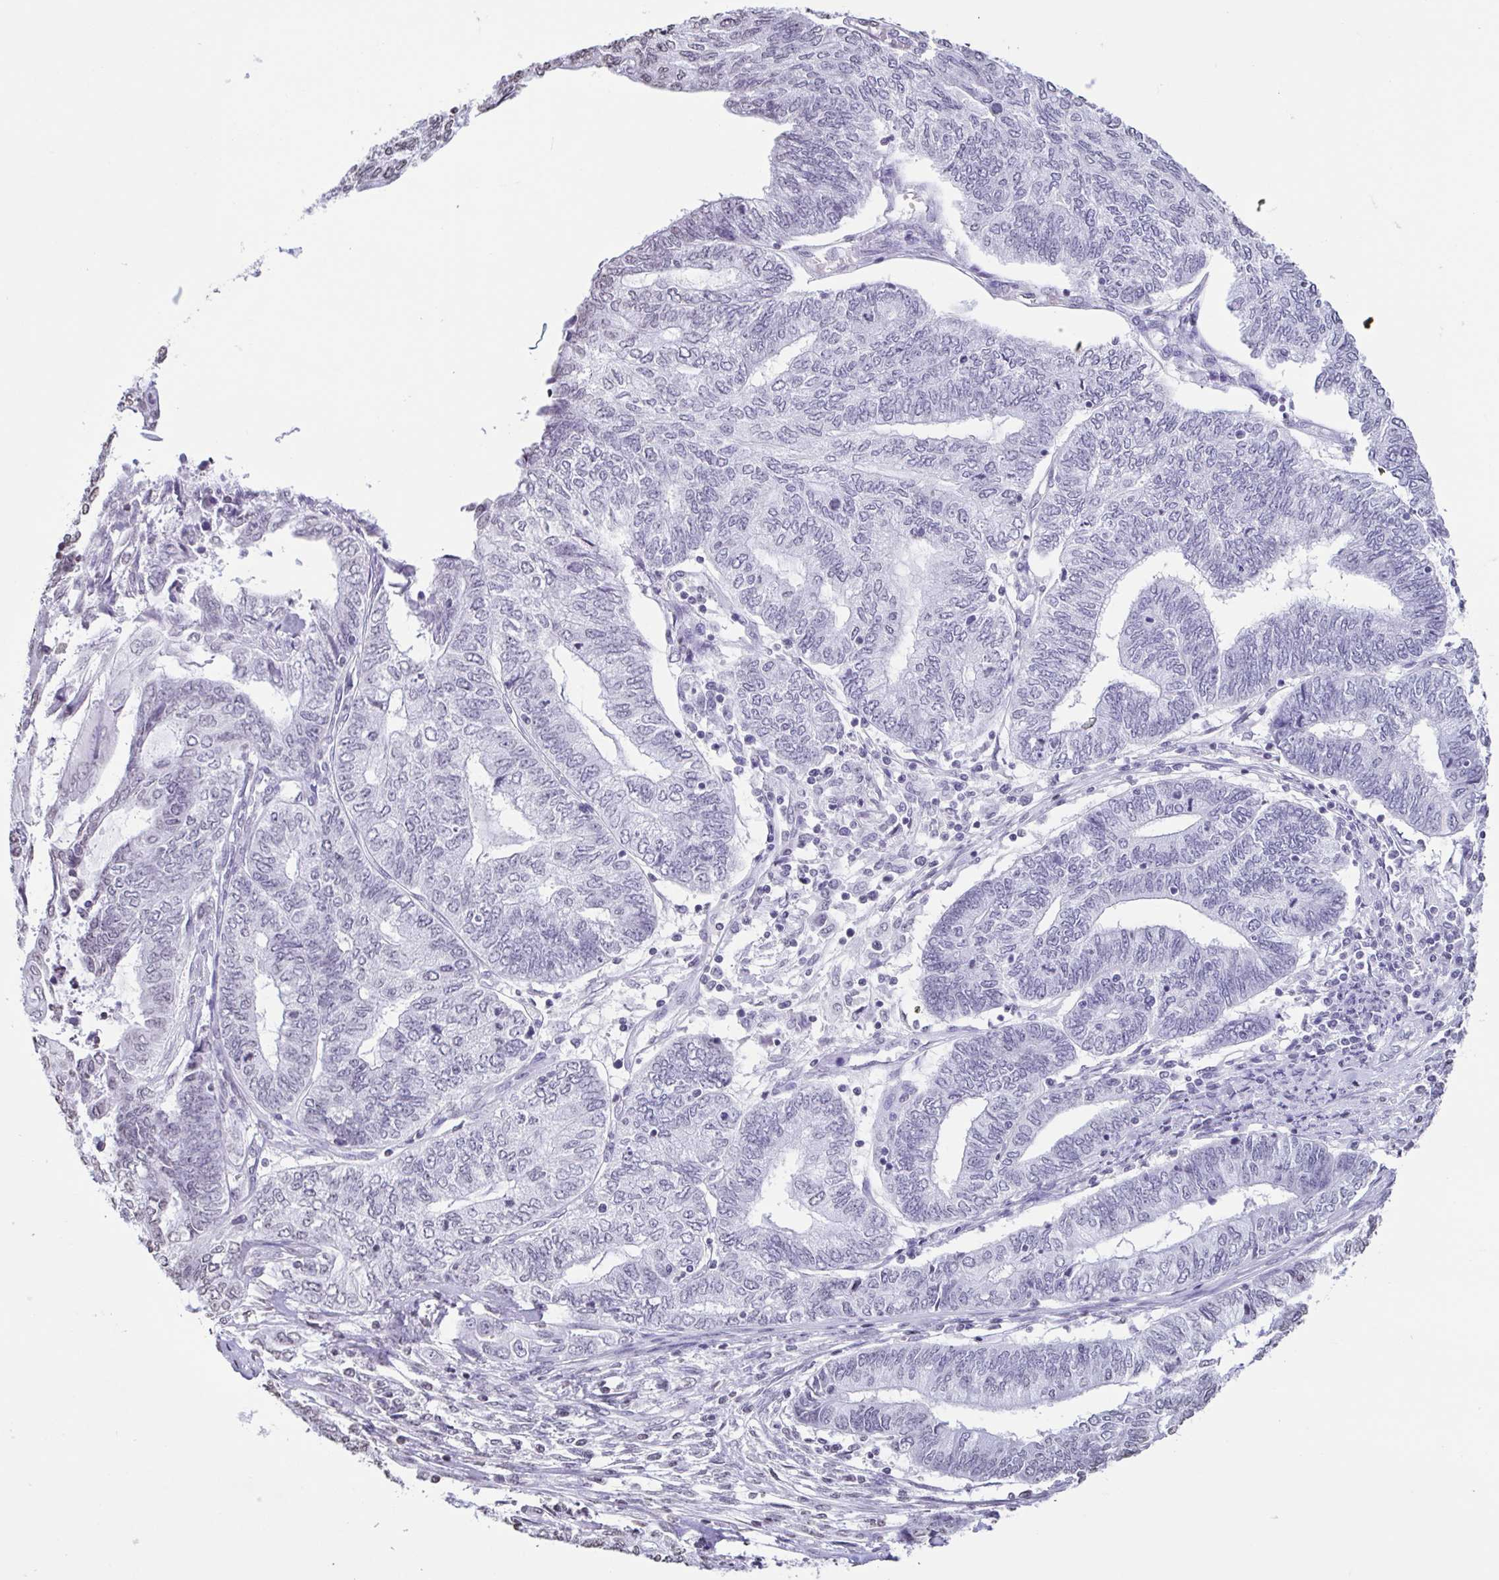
{"staining": {"intensity": "negative", "quantity": "none", "location": "none"}, "tissue": "endometrial cancer", "cell_type": "Tumor cells", "image_type": "cancer", "snomed": [{"axis": "morphology", "description": "Adenocarcinoma, NOS"}, {"axis": "topography", "description": "Uterus"}, {"axis": "topography", "description": "Endometrium"}], "caption": "Human adenocarcinoma (endometrial) stained for a protein using immunohistochemistry displays no staining in tumor cells.", "gene": "VCY1B", "patient": {"sex": "female", "age": 70}}